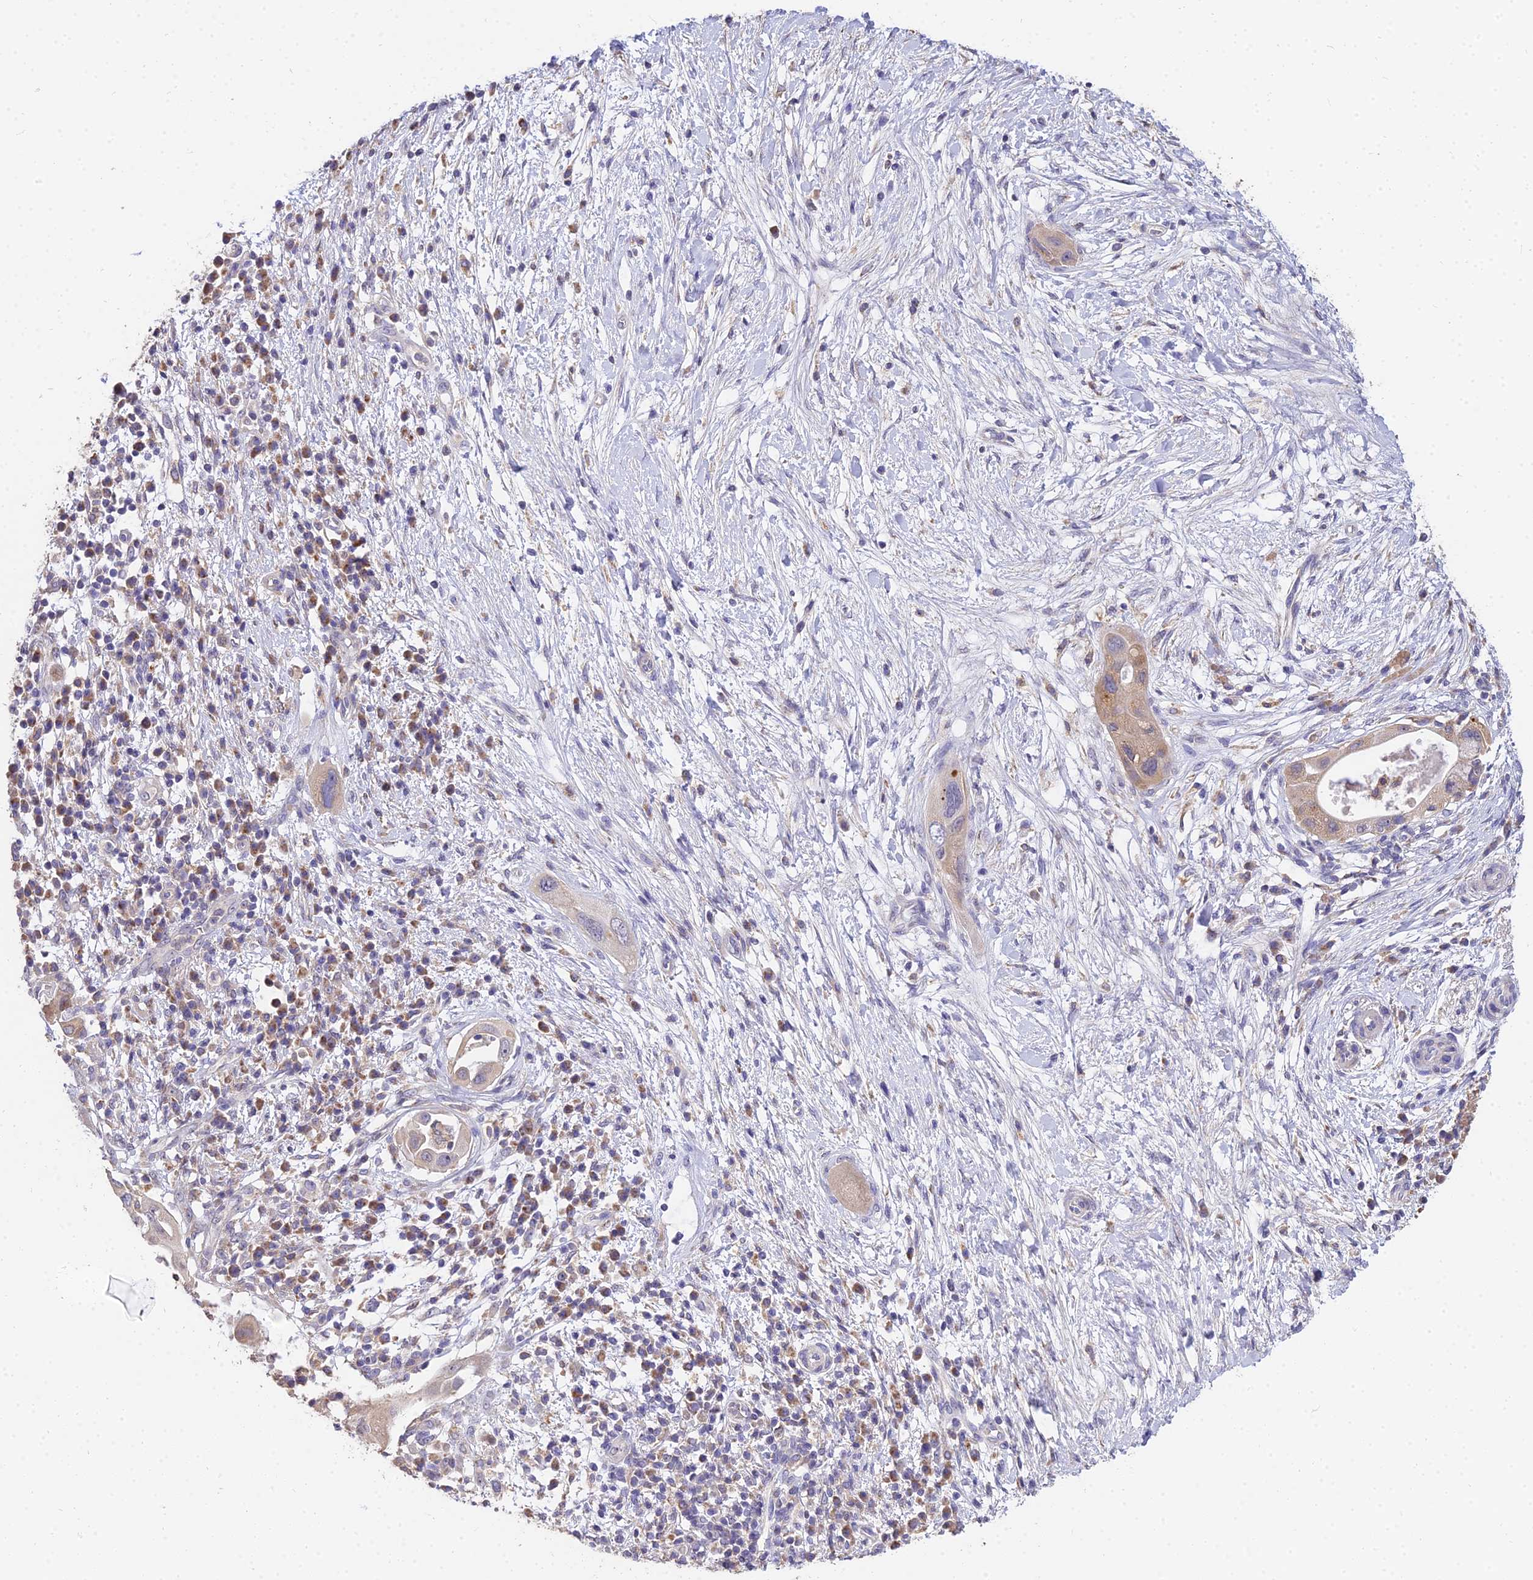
{"staining": {"intensity": "weak", "quantity": "<25%", "location": "cytoplasmic/membranous"}, "tissue": "pancreatic cancer", "cell_type": "Tumor cells", "image_type": "cancer", "snomed": [{"axis": "morphology", "description": "Adenocarcinoma, NOS"}, {"axis": "topography", "description": "Pancreas"}], "caption": "Adenocarcinoma (pancreatic) stained for a protein using IHC reveals no positivity tumor cells.", "gene": "ARL8B", "patient": {"sex": "male", "age": 68}}